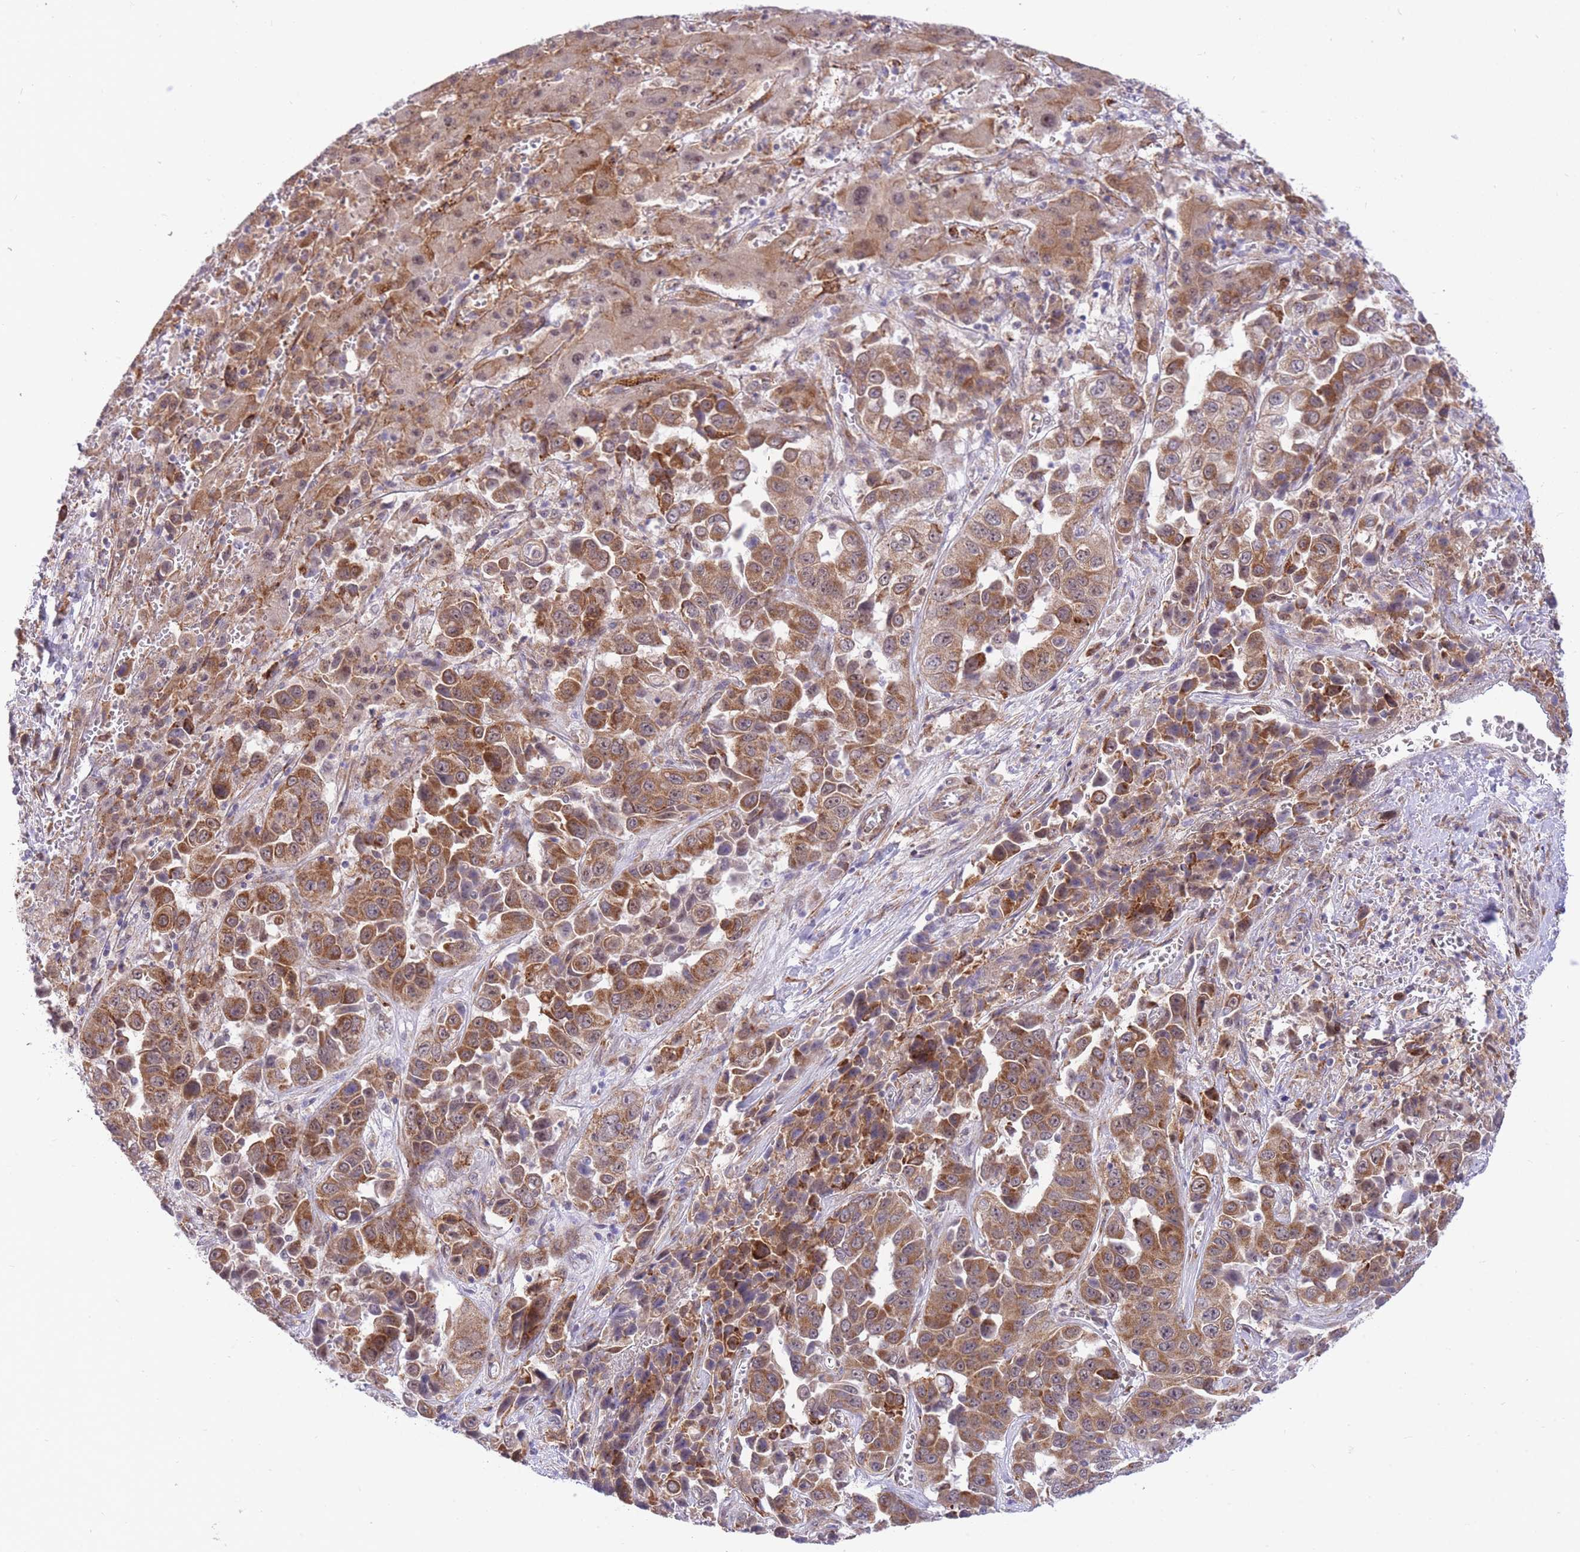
{"staining": {"intensity": "moderate", "quantity": ">75%", "location": "cytoplasmic/membranous,nuclear"}, "tissue": "liver cancer", "cell_type": "Tumor cells", "image_type": "cancer", "snomed": [{"axis": "morphology", "description": "Cholangiocarcinoma"}, {"axis": "topography", "description": "Liver"}], "caption": "Immunohistochemistry (IHC) of human liver cancer demonstrates medium levels of moderate cytoplasmic/membranous and nuclear positivity in about >75% of tumor cells.", "gene": "EXOSC8", "patient": {"sex": "female", "age": 52}}